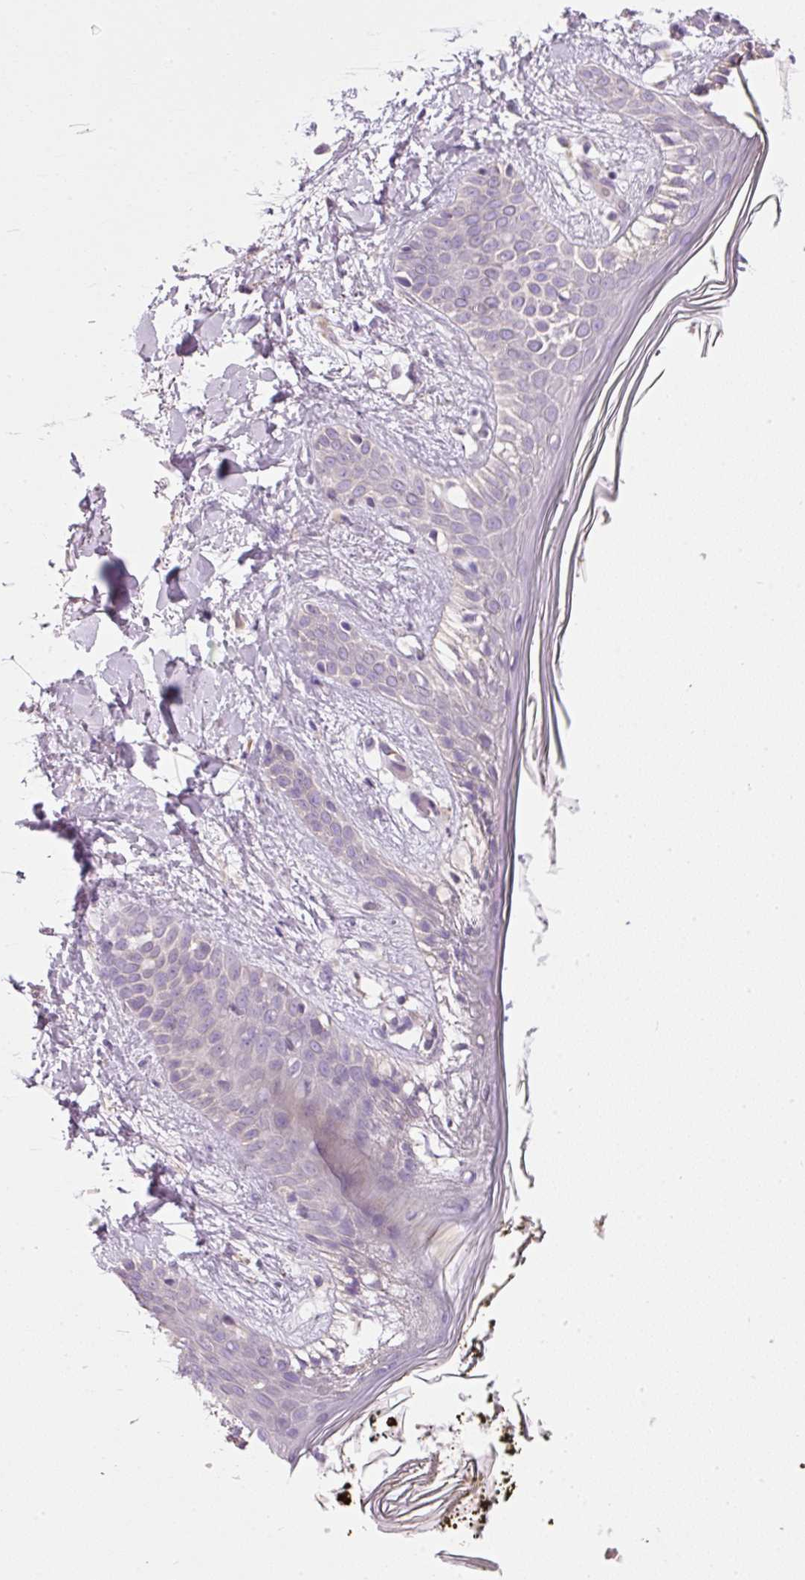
{"staining": {"intensity": "moderate", "quantity": "25%-75%", "location": "cytoplasmic/membranous"}, "tissue": "skin", "cell_type": "Fibroblasts", "image_type": "normal", "snomed": [{"axis": "morphology", "description": "Normal tissue, NOS"}, {"axis": "topography", "description": "Skin"}], "caption": "Immunohistochemical staining of unremarkable skin displays moderate cytoplasmic/membranous protein positivity in about 25%-75% of fibroblasts. The staining was performed using DAB (3,3'-diaminobenzidine) to visualize the protein expression in brown, while the nuclei were stained in blue with hematoxylin (Magnification: 20x).", "gene": "PNPLA5", "patient": {"sex": "female", "age": 34}}